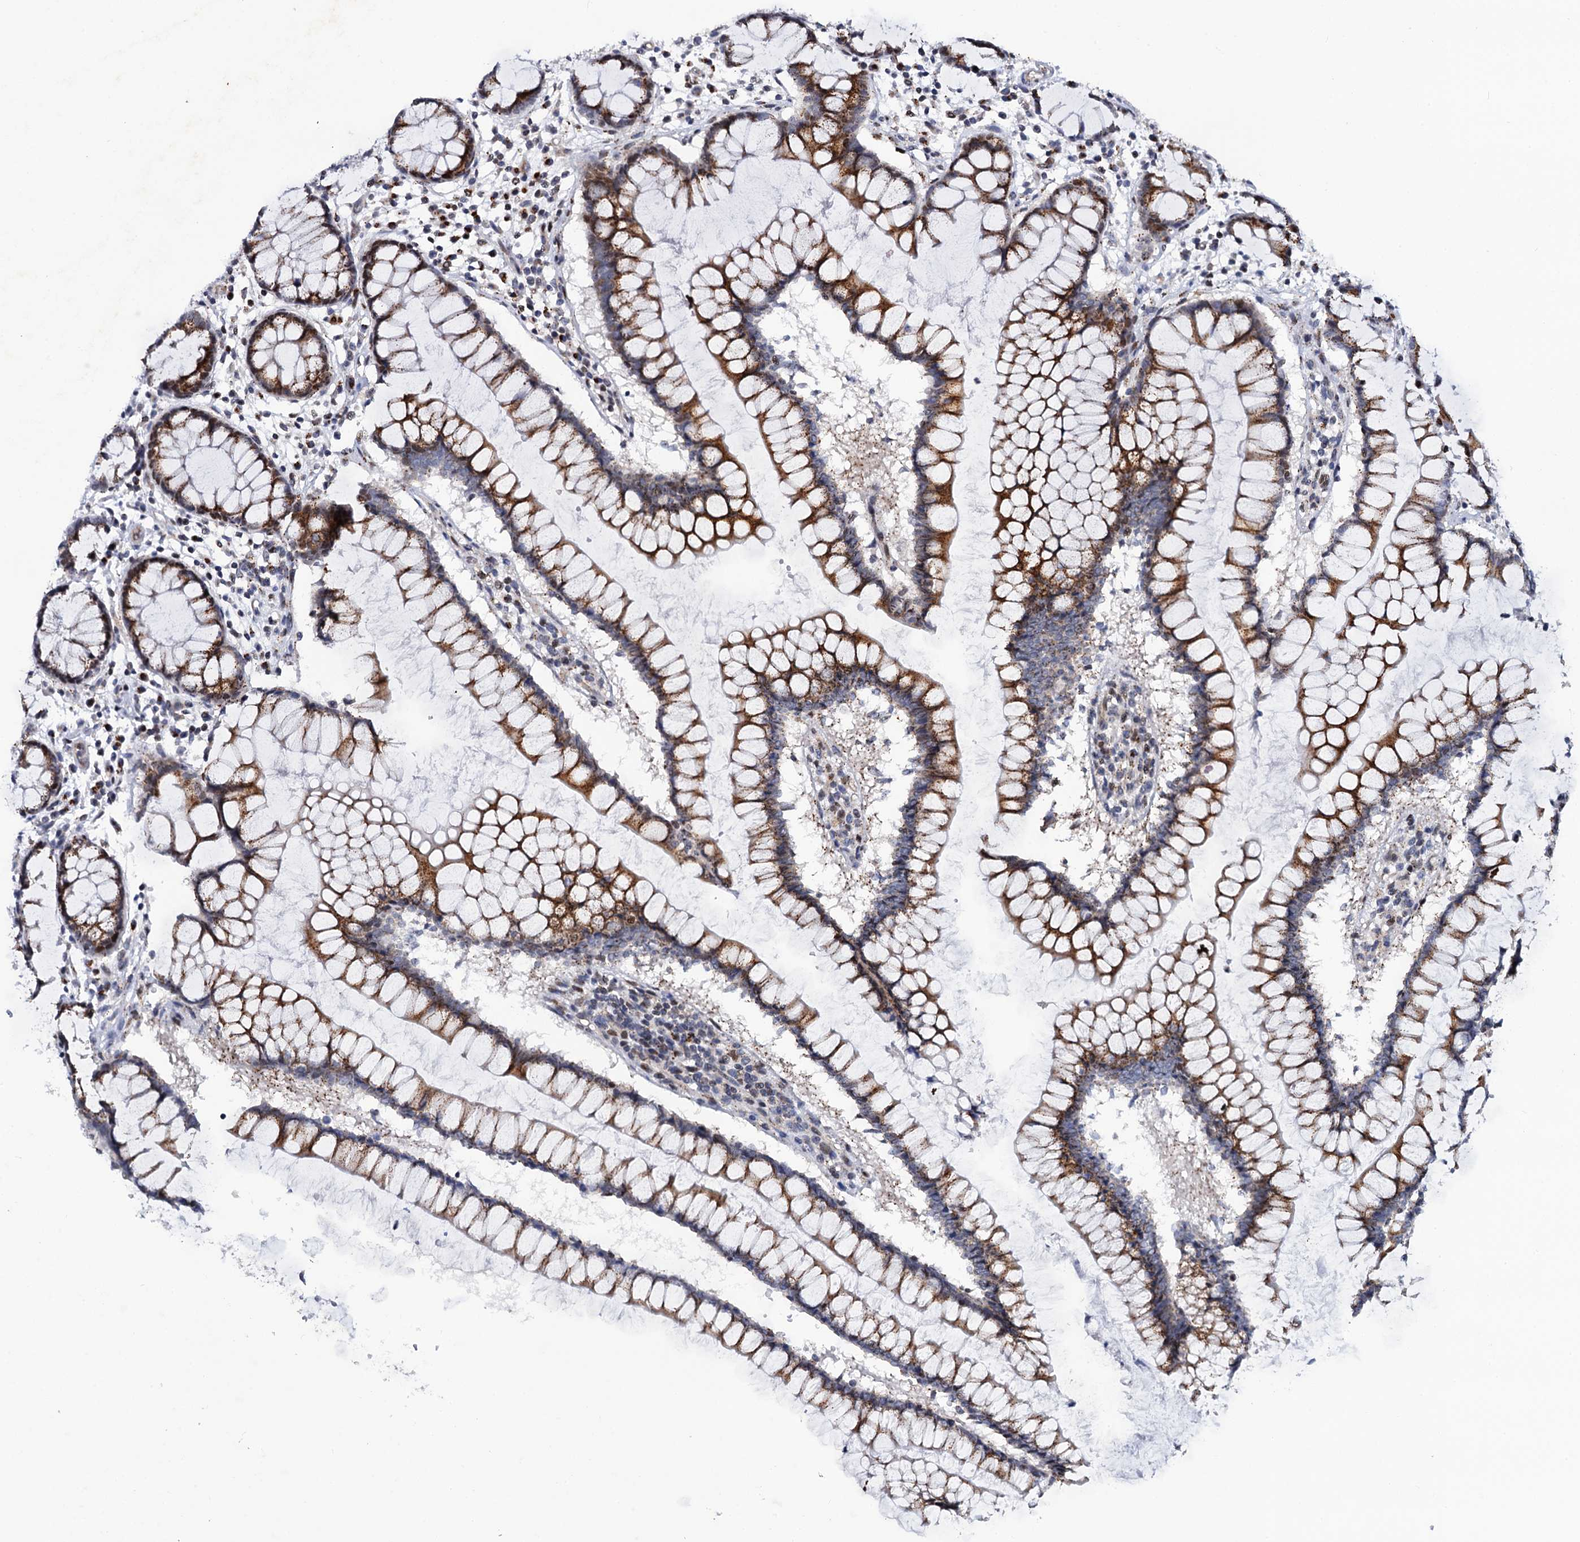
{"staining": {"intensity": "weak", "quantity": ">75%", "location": "cytoplasmic/membranous"}, "tissue": "colon", "cell_type": "Endothelial cells", "image_type": "normal", "snomed": [{"axis": "morphology", "description": "Normal tissue, NOS"}, {"axis": "morphology", "description": "Adenocarcinoma, NOS"}, {"axis": "topography", "description": "Colon"}], "caption": "High-power microscopy captured an IHC image of unremarkable colon, revealing weak cytoplasmic/membranous positivity in about >75% of endothelial cells. The staining was performed using DAB (3,3'-diaminobenzidine), with brown indicating positive protein expression. Nuclei are stained blue with hematoxylin.", "gene": "THAP2", "patient": {"sex": "female", "age": 55}}